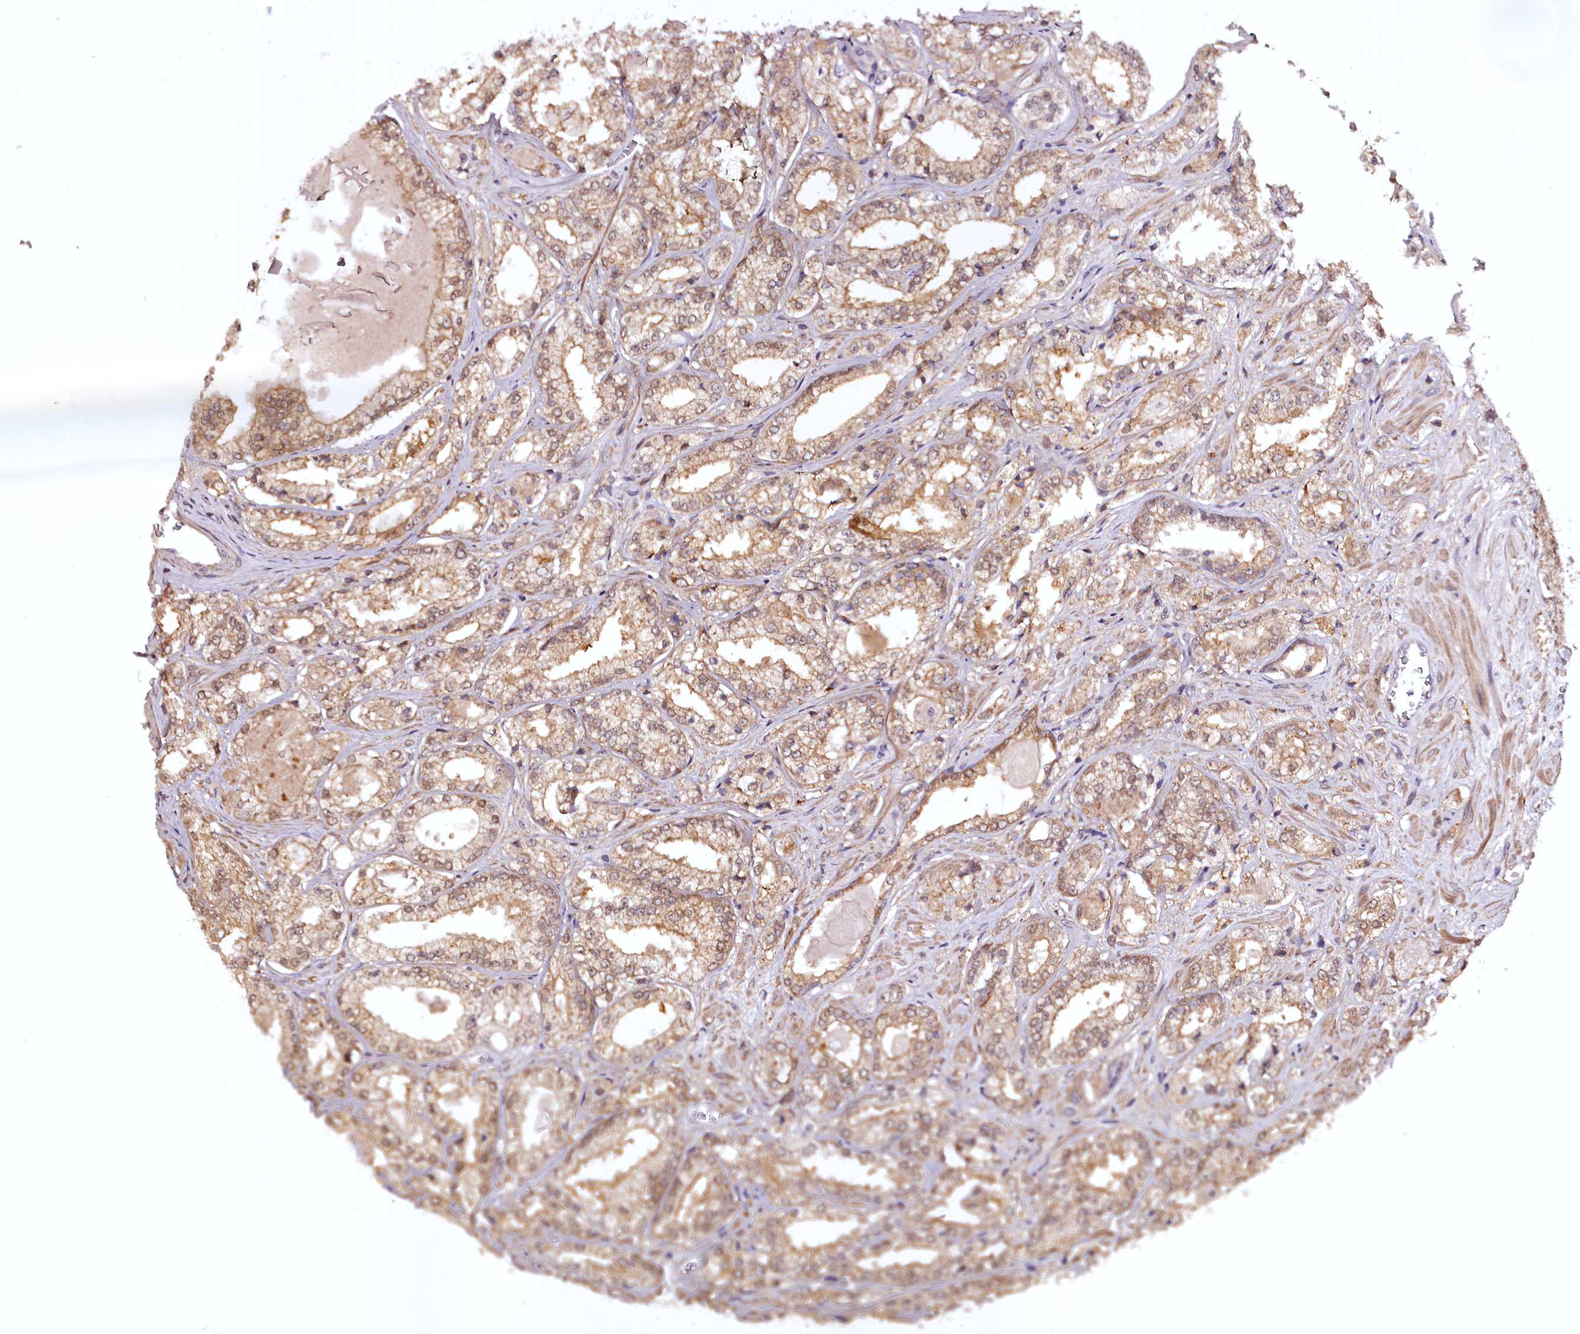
{"staining": {"intensity": "weak", "quantity": ">75%", "location": "cytoplasmic/membranous"}, "tissue": "prostate cancer", "cell_type": "Tumor cells", "image_type": "cancer", "snomed": [{"axis": "morphology", "description": "Adenocarcinoma, Low grade"}, {"axis": "topography", "description": "Prostate"}], "caption": "Immunohistochemistry photomicrograph of neoplastic tissue: human prostate cancer stained using immunohistochemistry exhibits low levels of weak protein expression localized specifically in the cytoplasmic/membranous of tumor cells, appearing as a cytoplasmic/membranous brown color.", "gene": "TTC12", "patient": {"sex": "male", "age": 47}}